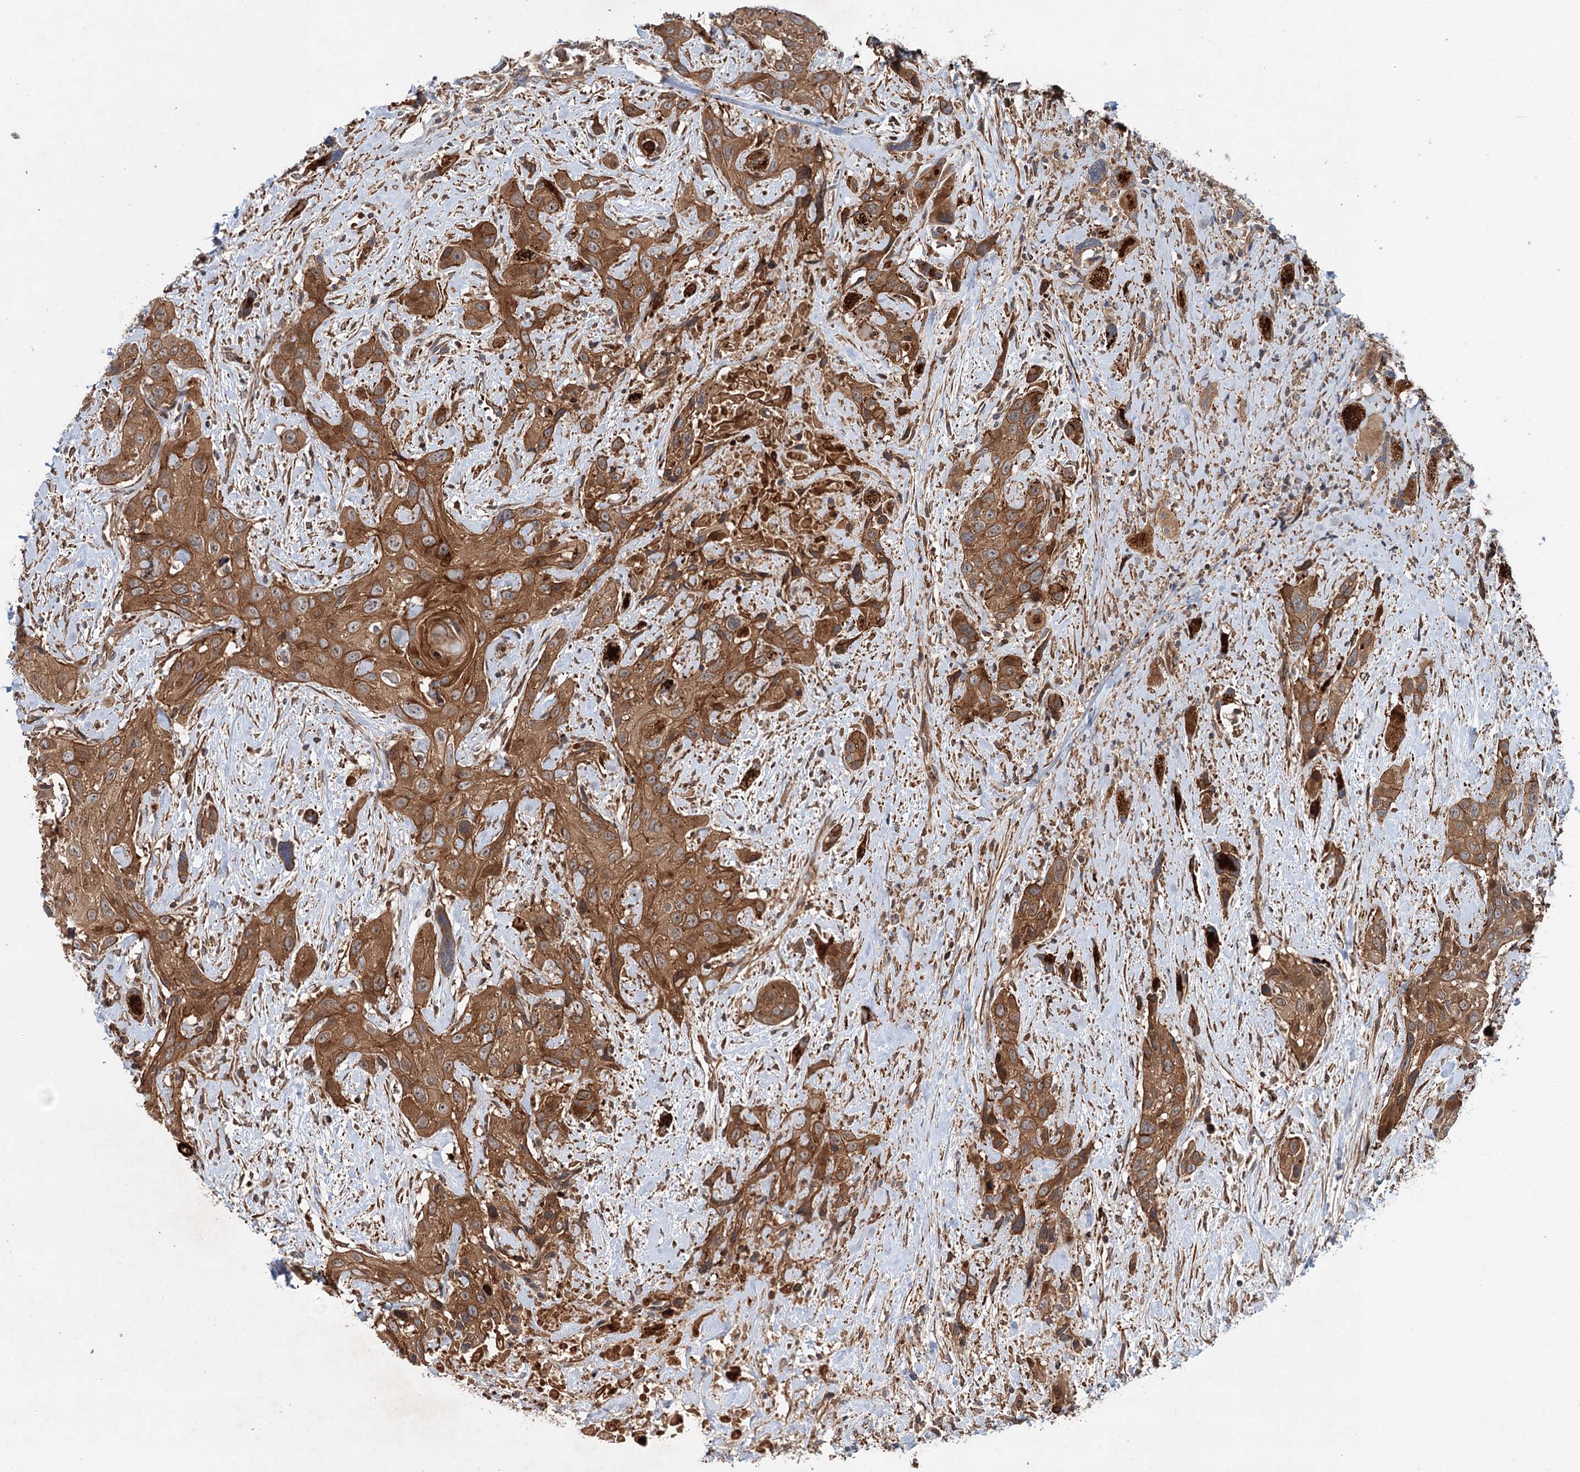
{"staining": {"intensity": "moderate", "quantity": ">75%", "location": "cytoplasmic/membranous"}, "tissue": "head and neck cancer", "cell_type": "Tumor cells", "image_type": "cancer", "snomed": [{"axis": "morphology", "description": "Squamous cell carcinoma, NOS"}, {"axis": "topography", "description": "Head-Neck"}], "caption": "Protein staining exhibits moderate cytoplasmic/membranous positivity in approximately >75% of tumor cells in head and neck cancer.", "gene": "ADGRG4", "patient": {"sex": "male", "age": 81}}